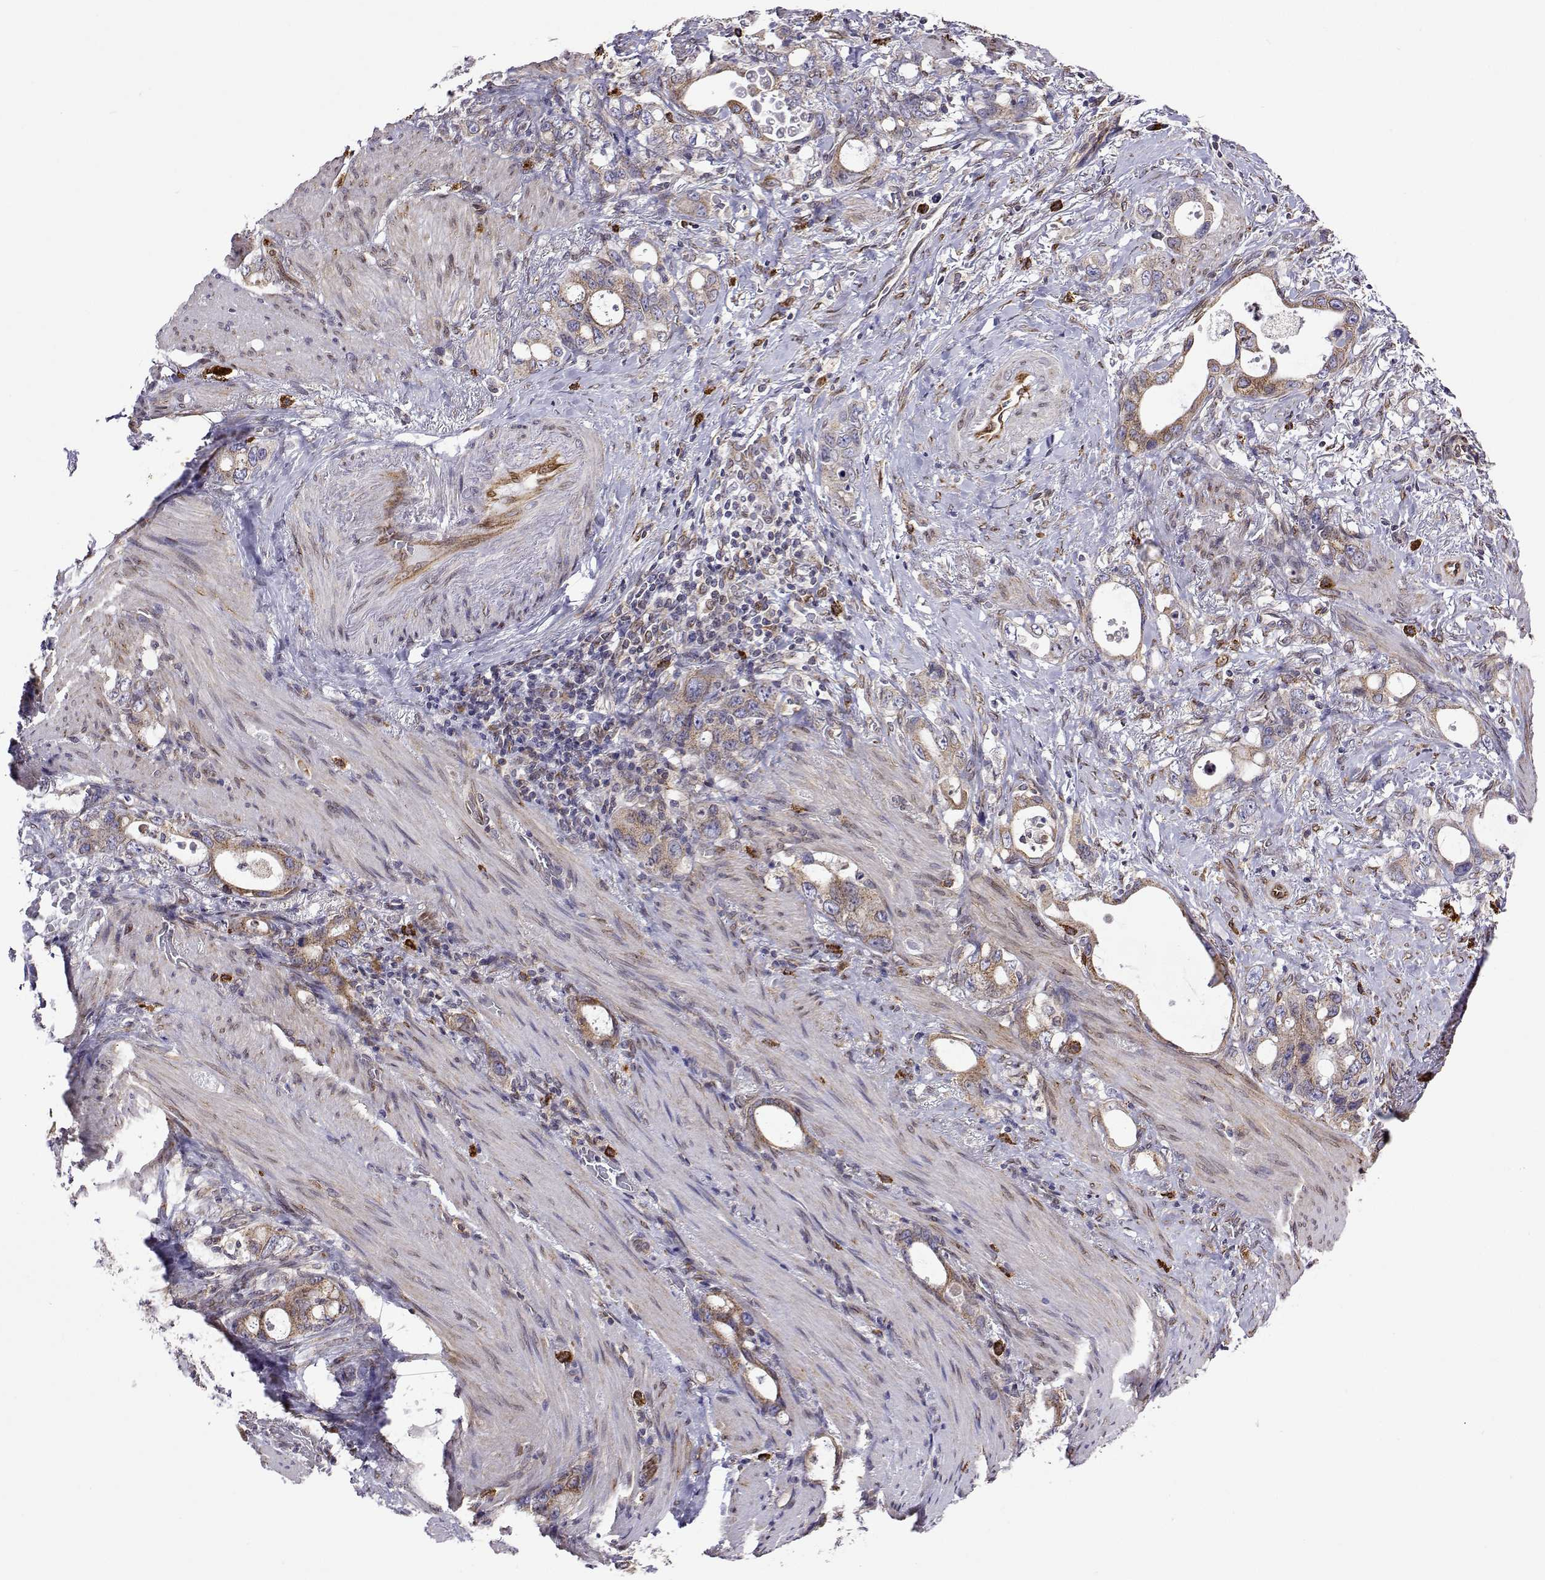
{"staining": {"intensity": "moderate", "quantity": ">75%", "location": "cytoplasmic/membranous"}, "tissue": "stomach cancer", "cell_type": "Tumor cells", "image_type": "cancer", "snomed": [{"axis": "morphology", "description": "Adenocarcinoma, NOS"}, {"axis": "topography", "description": "Stomach, upper"}], "caption": "Human adenocarcinoma (stomach) stained for a protein (brown) demonstrates moderate cytoplasmic/membranous positive expression in about >75% of tumor cells.", "gene": "PGRMC2", "patient": {"sex": "male", "age": 74}}